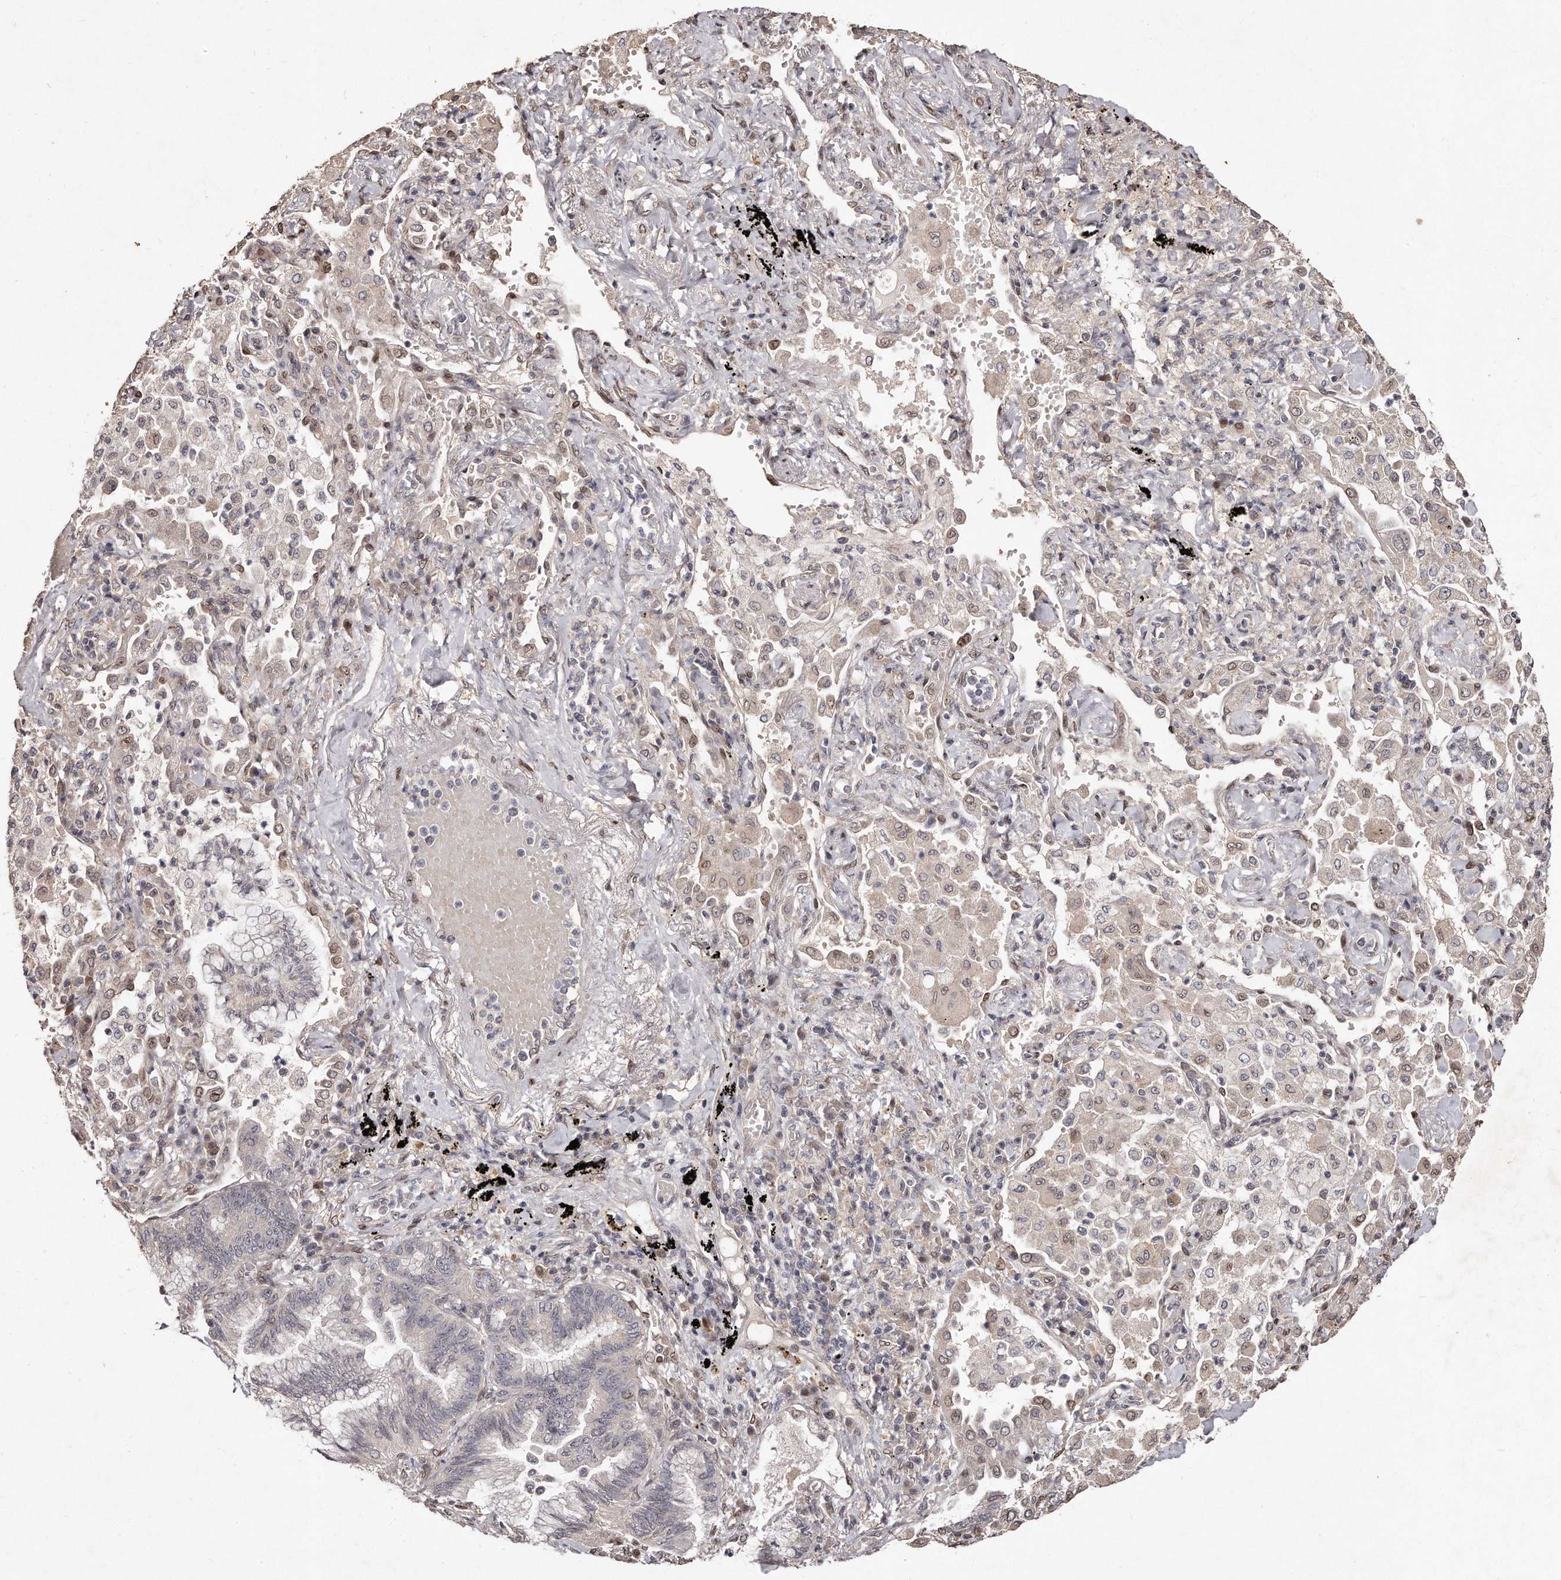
{"staining": {"intensity": "moderate", "quantity": "25%-75%", "location": "cytoplasmic/membranous"}, "tissue": "bronchus", "cell_type": "Respiratory epithelial cells", "image_type": "normal", "snomed": [{"axis": "morphology", "description": "Normal tissue, NOS"}, {"axis": "morphology", "description": "Adenocarcinoma, NOS"}, {"axis": "topography", "description": "Bronchus"}, {"axis": "topography", "description": "Lung"}], "caption": "Immunohistochemistry staining of benign bronchus, which reveals medium levels of moderate cytoplasmic/membranous positivity in approximately 25%-75% of respiratory epithelial cells indicating moderate cytoplasmic/membranous protein staining. The staining was performed using DAB (3,3'-diaminobenzidine) (brown) for protein detection and nuclei were counterstained in hematoxylin (blue).", "gene": "HASPIN", "patient": {"sex": "female", "age": 70}}